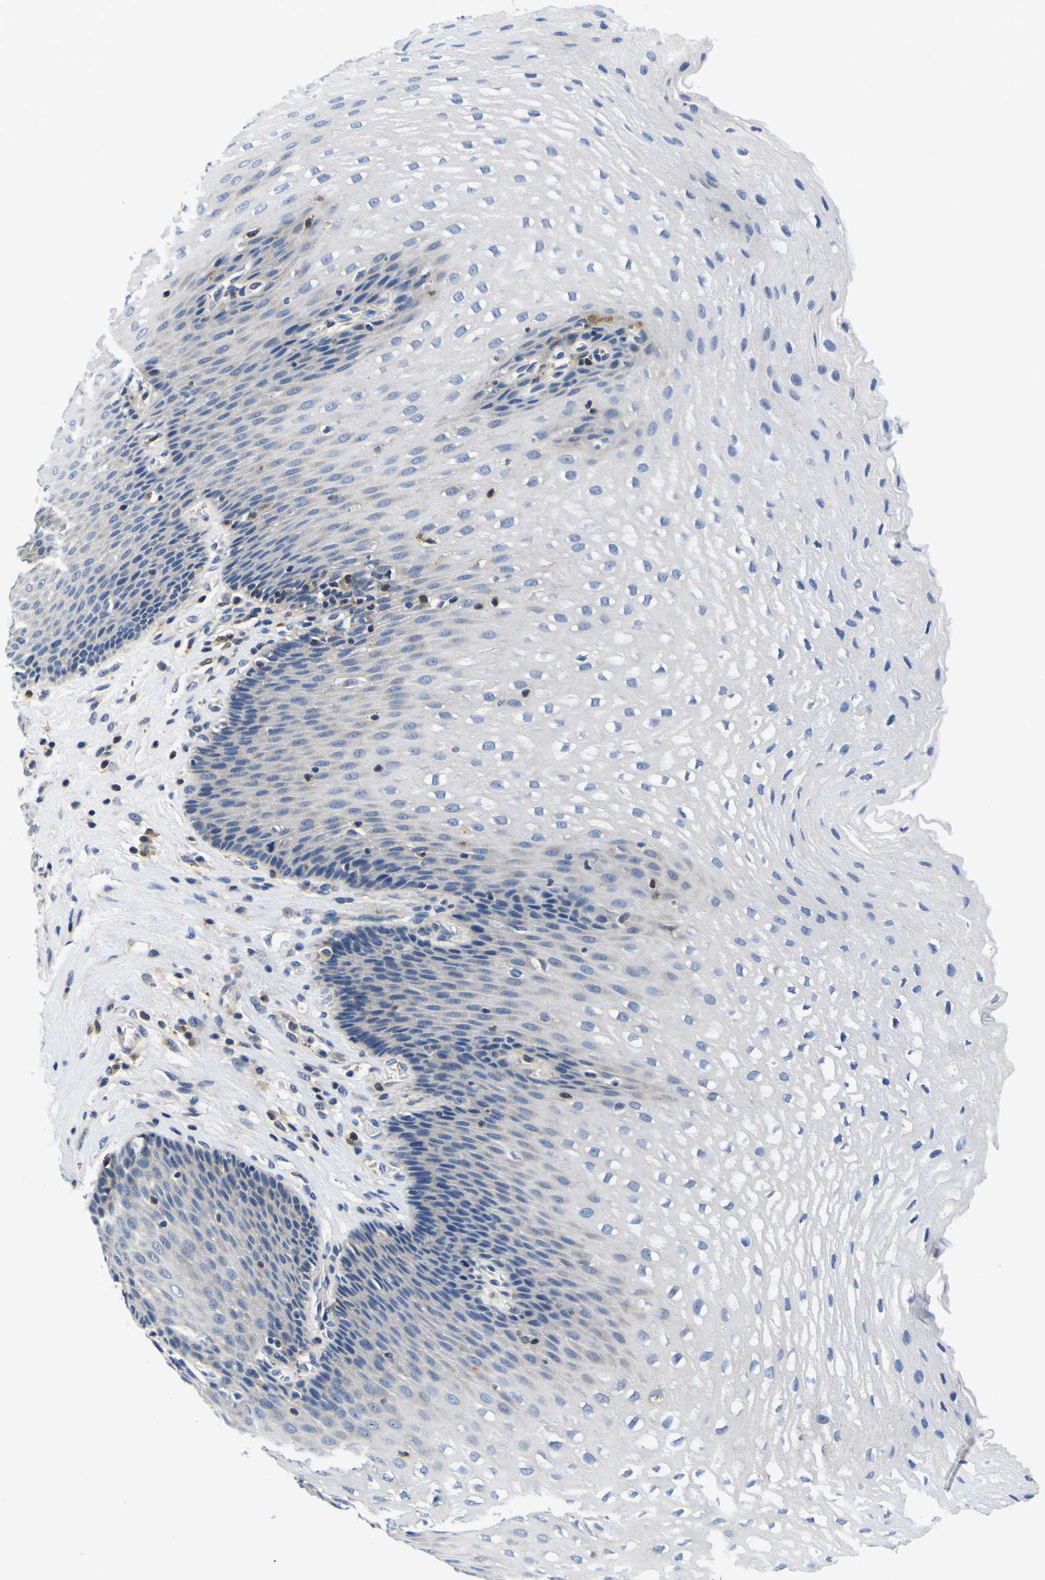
{"staining": {"intensity": "weak", "quantity": "<25%", "location": "cytoplasmic/membranous"}, "tissue": "esophagus", "cell_type": "Squamous epithelial cells", "image_type": "normal", "snomed": [{"axis": "morphology", "description": "Normal tissue, NOS"}, {"axis": "topography", "description": "Esophagus"}], "caption": "Human esophagus stained for a protein using immunohistochemistry (IHC) displays no expression in squamous epithelial cells.", "gene": "TNIK", "patient": {"sex": "male", "age": 48}}